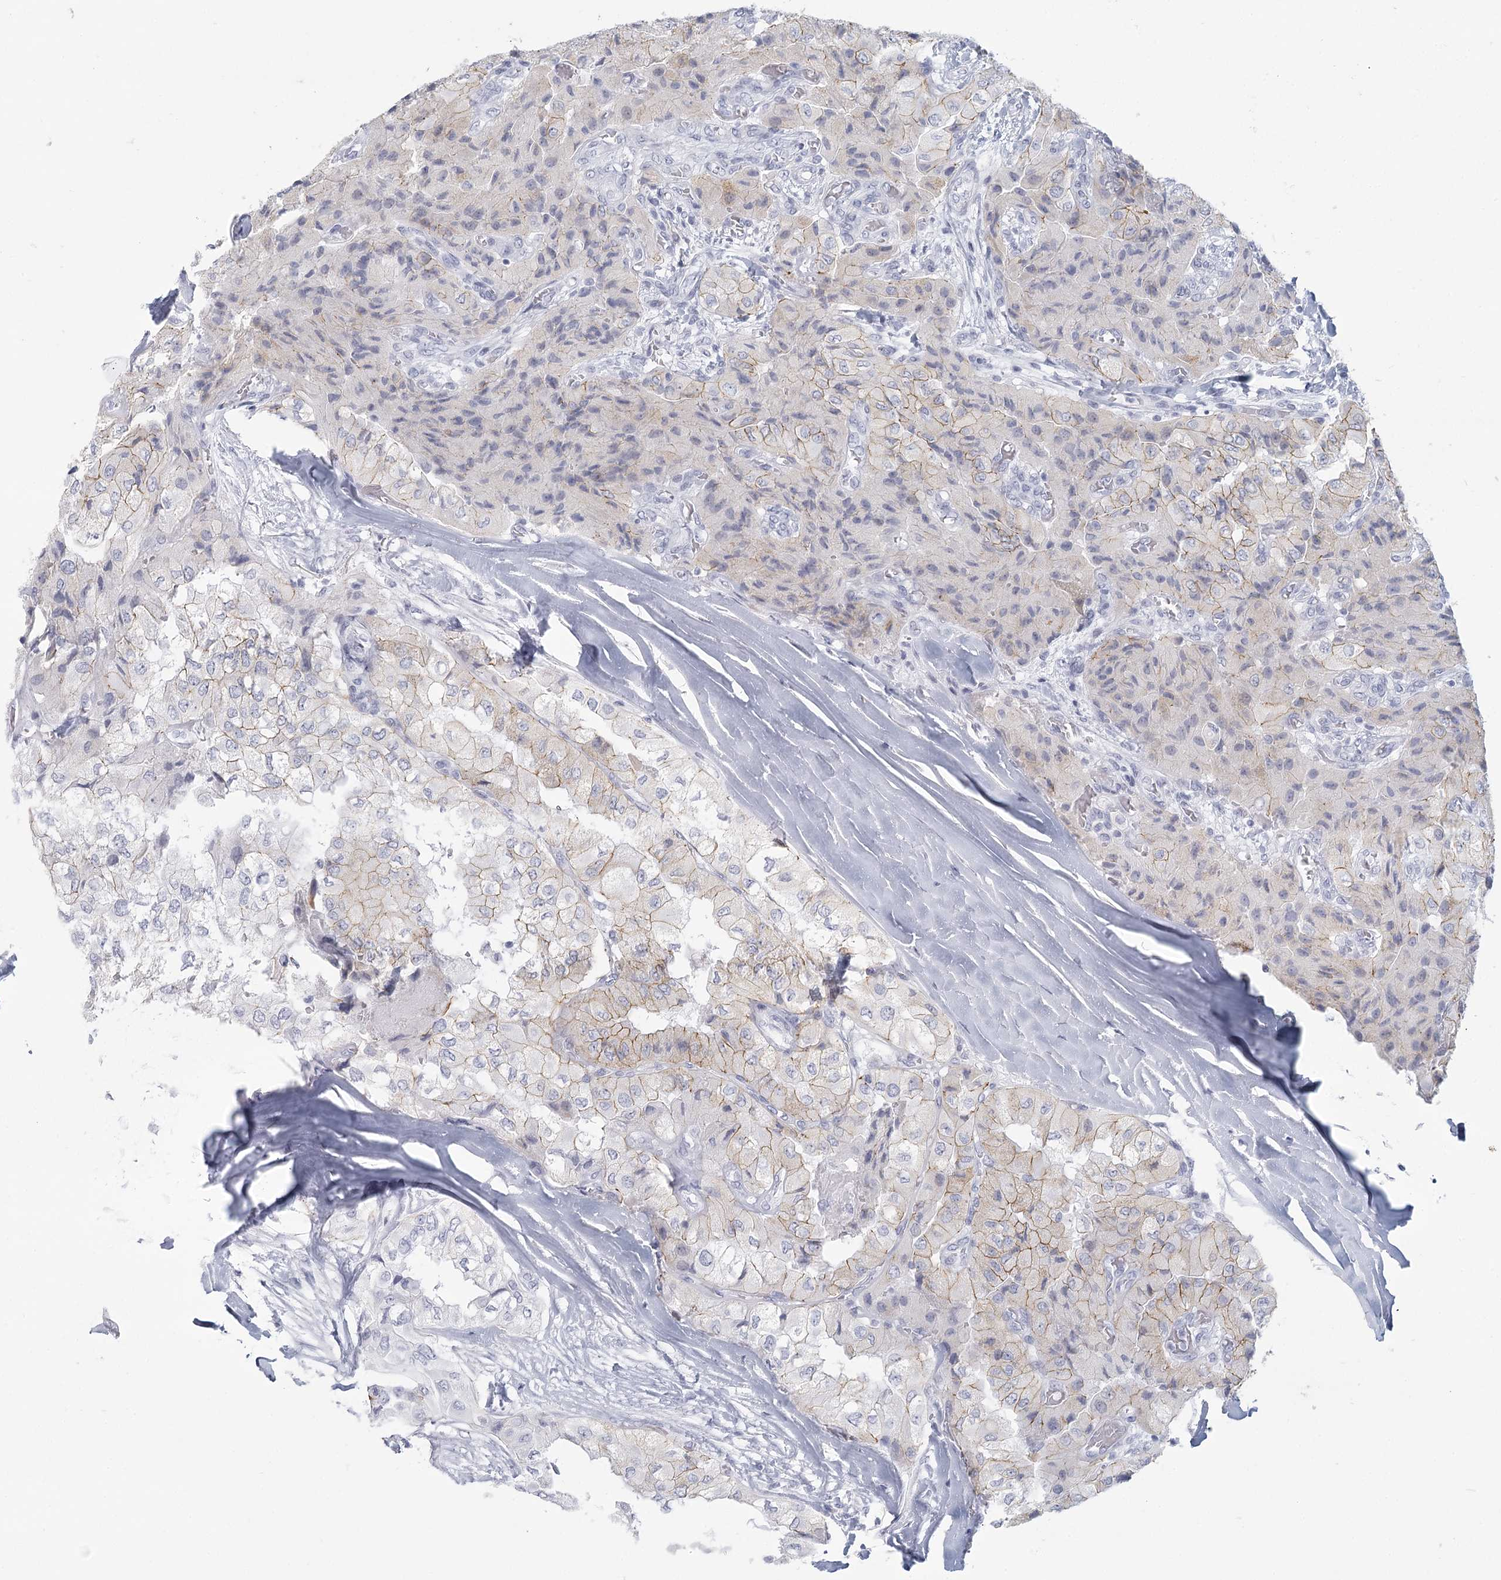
{"staining": {"intensity": "weak", "quantity": "25%-75%", "location": "cytoplasmic/membranous"}, "tissue": "thyroid cancer", "cell_type": "Tumor cells", "image_type": "cancer", "snomed": [{"axis": "morphology", "description": "Papillary adenocarcinoma, NOS"}, {"axis": "topography", "description": "Thyroid gland"}], "caption": "Human thyroid cancer stained with a protein marker displays weak staining in tumor cells.", "gene": "WNT8B", "patient": {"sex": "female", "age": 59}}